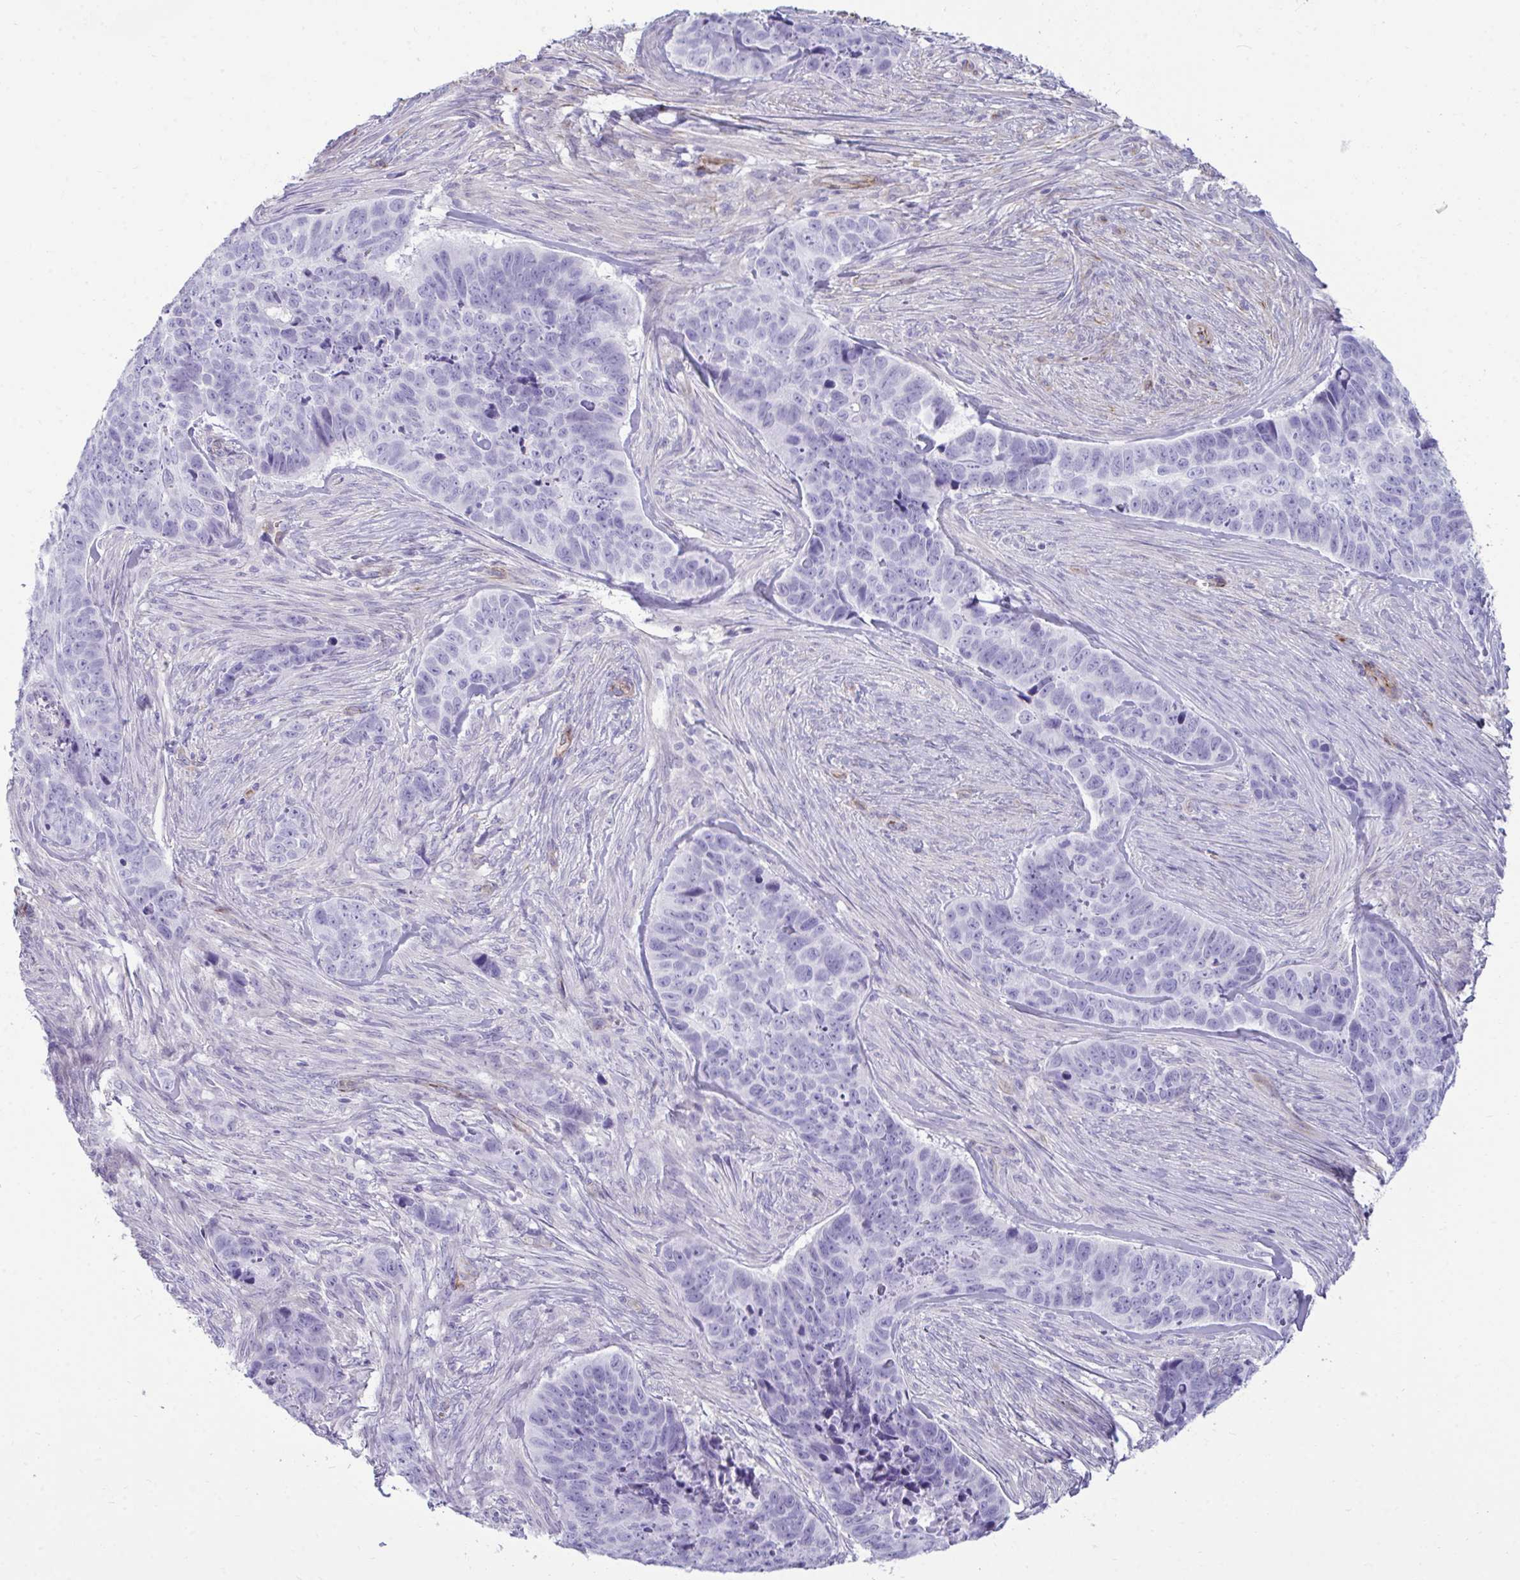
{"staining": {"intensity": "negative", "quantity": "none", "location": "none"}, "tissue": "skin cancer", "cell_type": "Tumor cells", "image_type": "cancer", "snomed": [{"axis": "morphology", "description": "Basal cell carcinoma"}, {"axis": "topography", "description": "Skin"}], "caption": "Skin cancer (basal cell carcinoma) was stained to show a protein in brown. There is no significant staining in tumor cells.", "gene": "UBL3", "patient": {"sex": "female", "age": 82}}